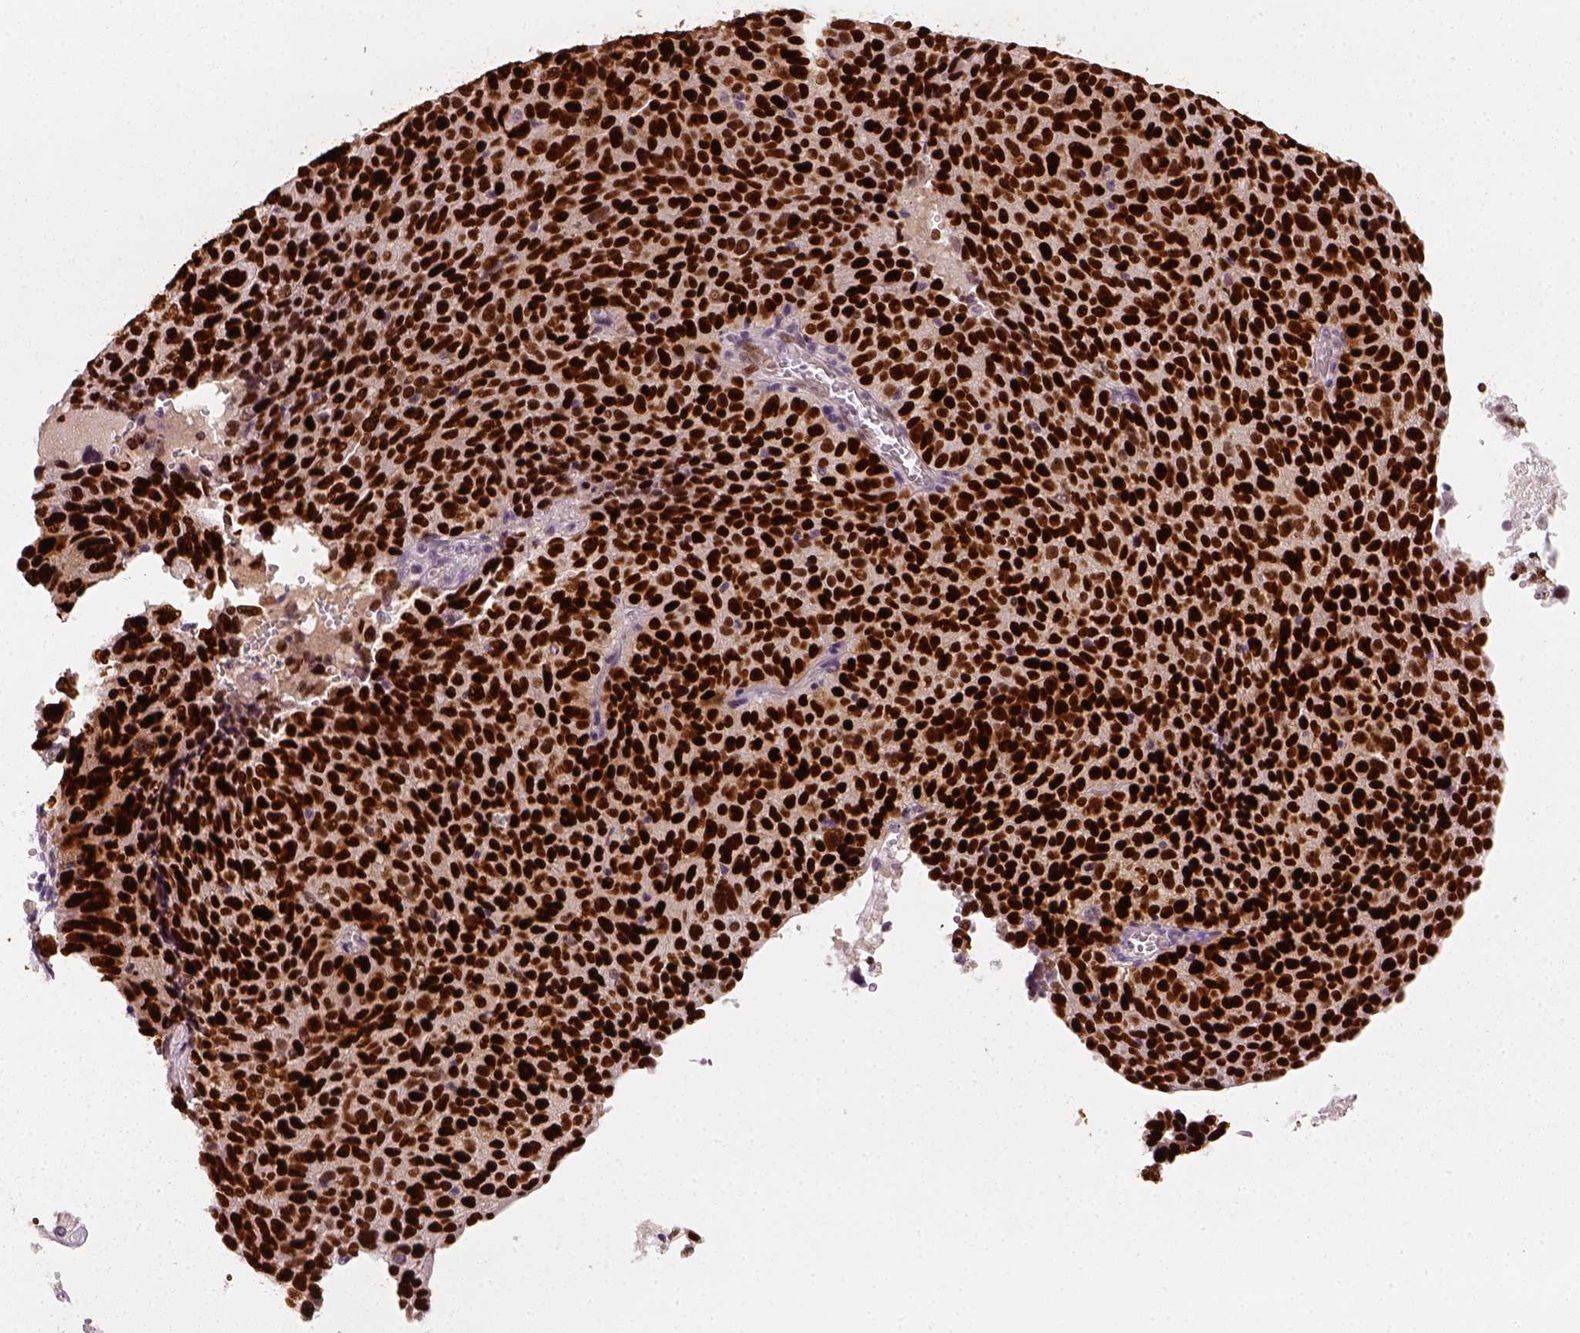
{"staining": {"intensity": "strong", "quantity": ">75%", "location": "nuclear"}, "tissue": "ovarian cancer", "cell_type": "Tumor cells", "image_type": "cancer", "snomed": [{"axis": "morphology", "description": "Carcinoma, endometroid"}, {"axis": "topography", "description": "Ovary"}], "caption": "IHC (DAB) staining of human ovarian cancer reveals strong nuclear protein expression in about >75% of tumor cells. Nuclei are stained in blue.", "gene": "TP53", "patient": {"sex": "female", "age": 58}}